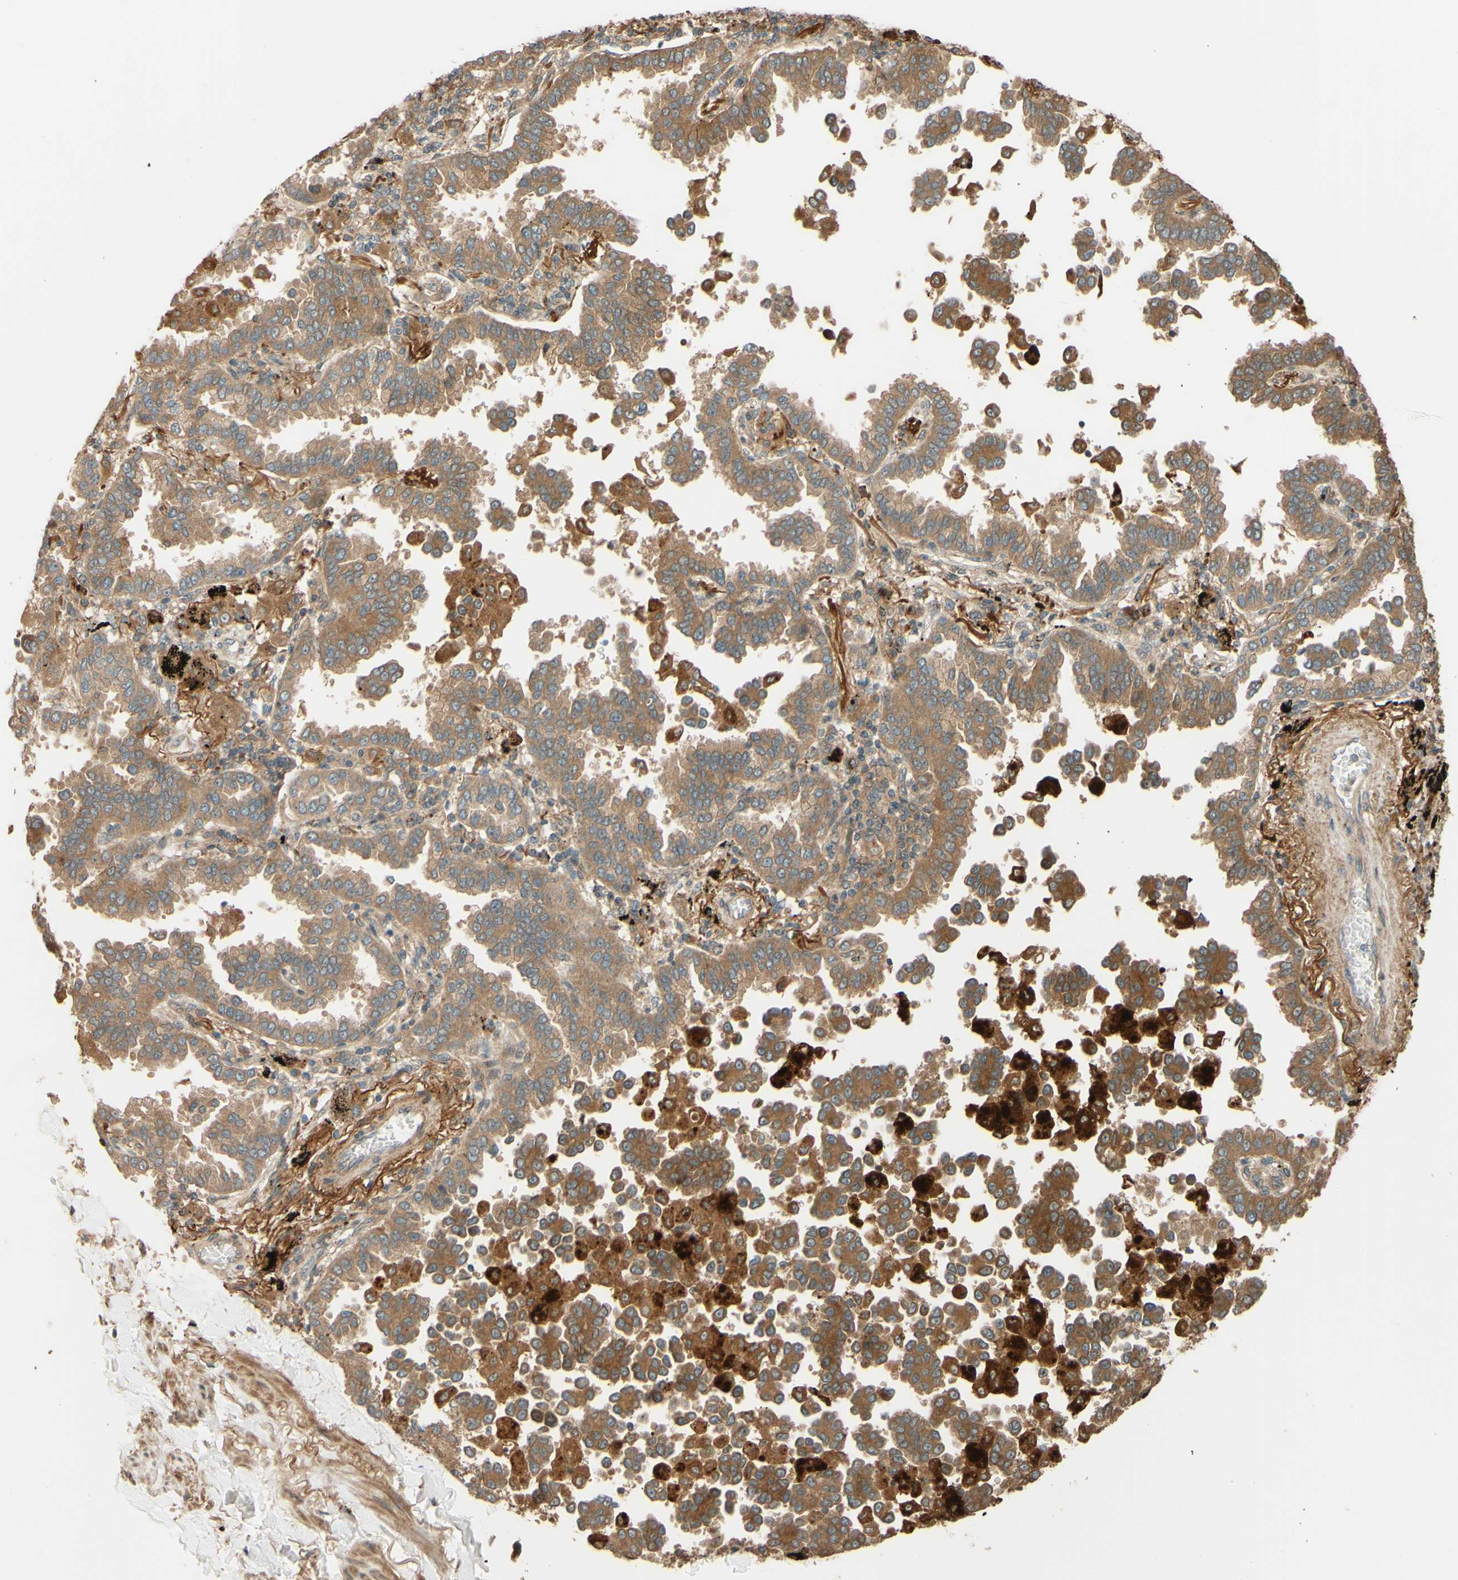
{"staining": {"intensity": "moderate", "quantity": ">75%", "location": "cytoplasmic/membranous"}, "tissue": "lung cancer", "cell_type": "Tumor cells", "image_type": "cancer", "snomed": [{"axis": "morphology", "description": "Normal tissue, NOS"}, {"axis": "morphology", "description": "Adenocarcinoma, NOS"}, {"axis": "topography", "description": "Lung"}], "caption": "Brown immunohistochemical staining in lung adenocarcinoma demonstrates moderate cytoplasmic/membranous expression in about >75% of tumor cells.", "gene": "RNF19A", "patient": {"sex": "male", "age": 59}}